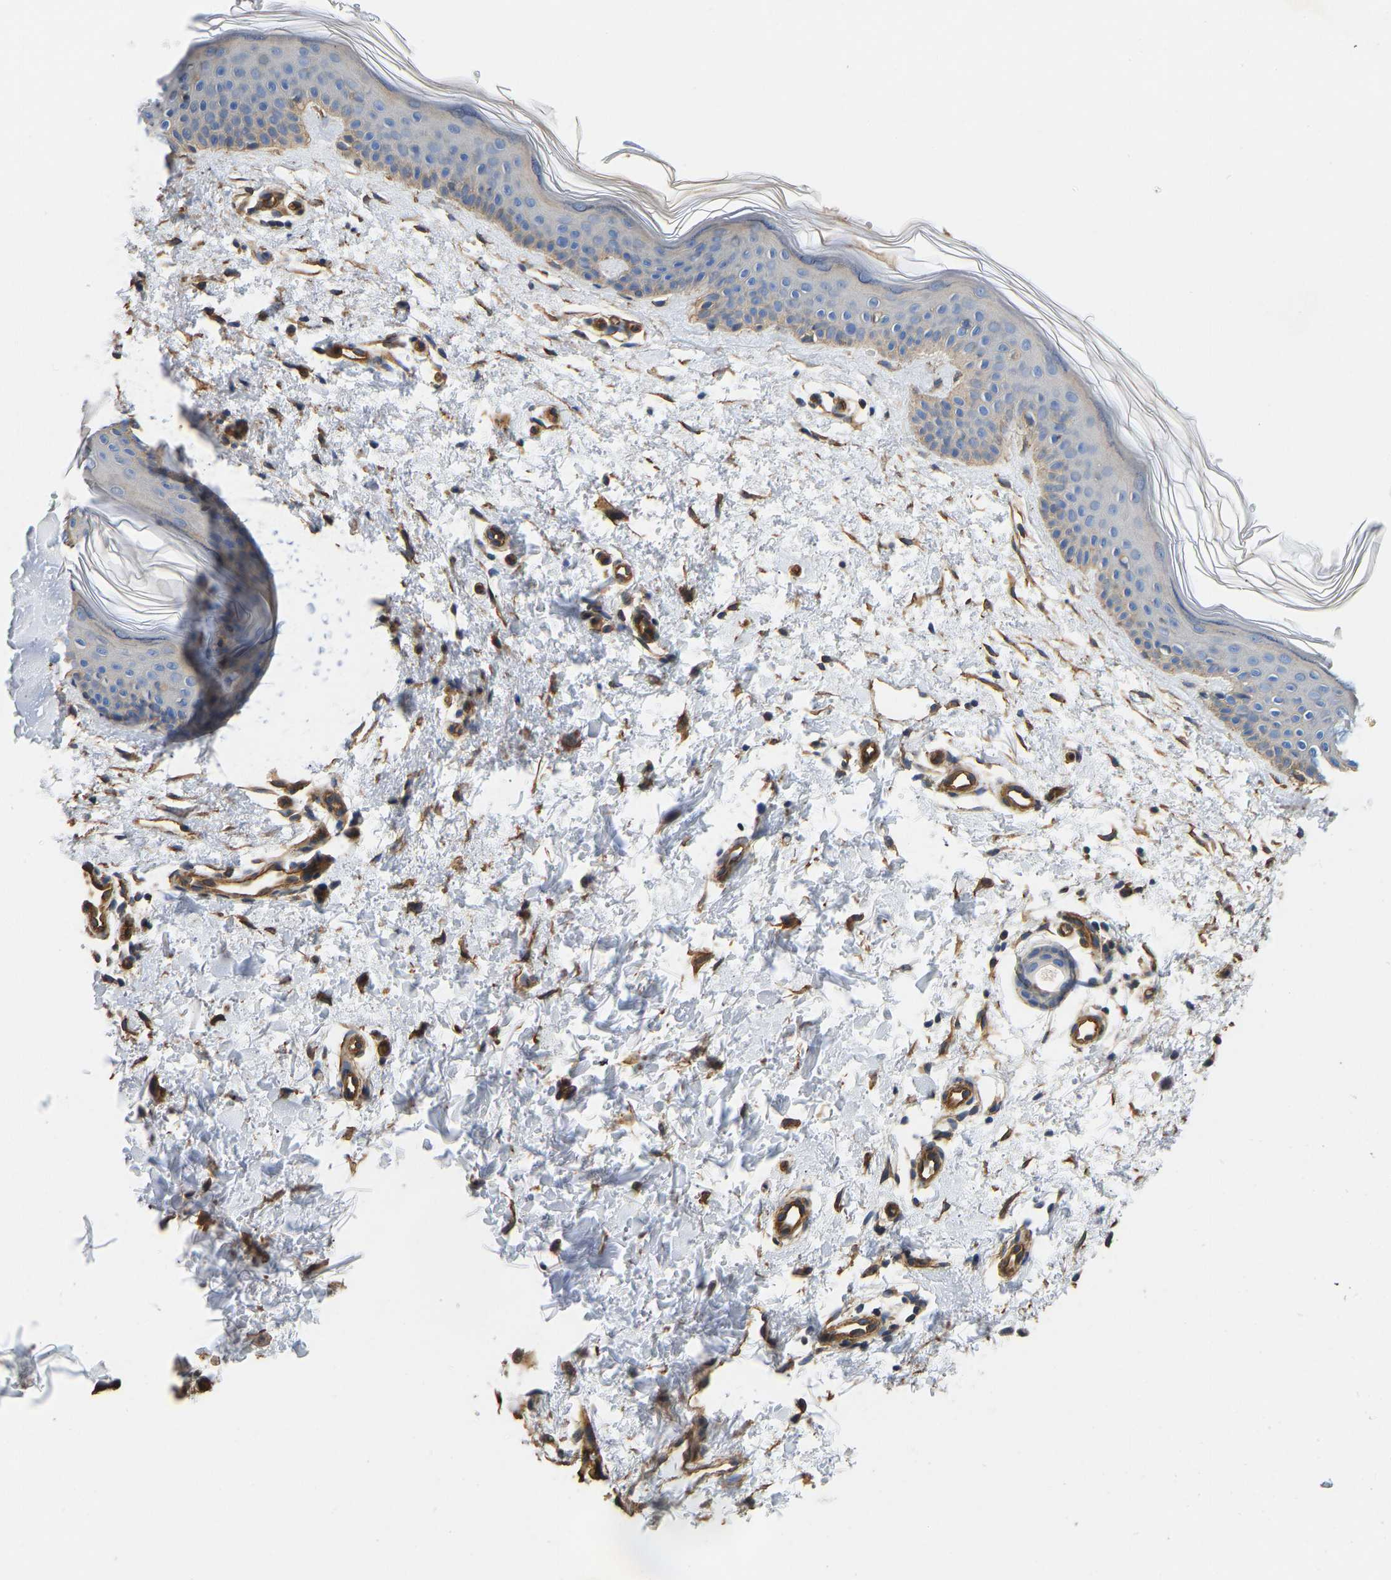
{"staining": {"intensity": "moderate", "quantity": ">75%", "location": "cytoplasmic/membranous"}, "tissue": "skin", "cell_type": "Fibroblasts", "image_type": "normal", "snomed": [{"axis": "morphology", "description": "Normal tissue, NOS"}, {"axis": "morphology", "description": "Malignant melanoma, NOS"}, {"axis": "topography", "description": "Skin"}], "caption": "Brown immunohistochemical staining in benign skin reveals moderate cytoplasmic/membranous staining in about >75% of fibroblasts. The protein is stained brown, and the nuclei are stained in blue (DAB IHC with brightfield microscopy, high magnification).", "gene": "ELMO2", "patient": {"sex": "male", "age": 83}}